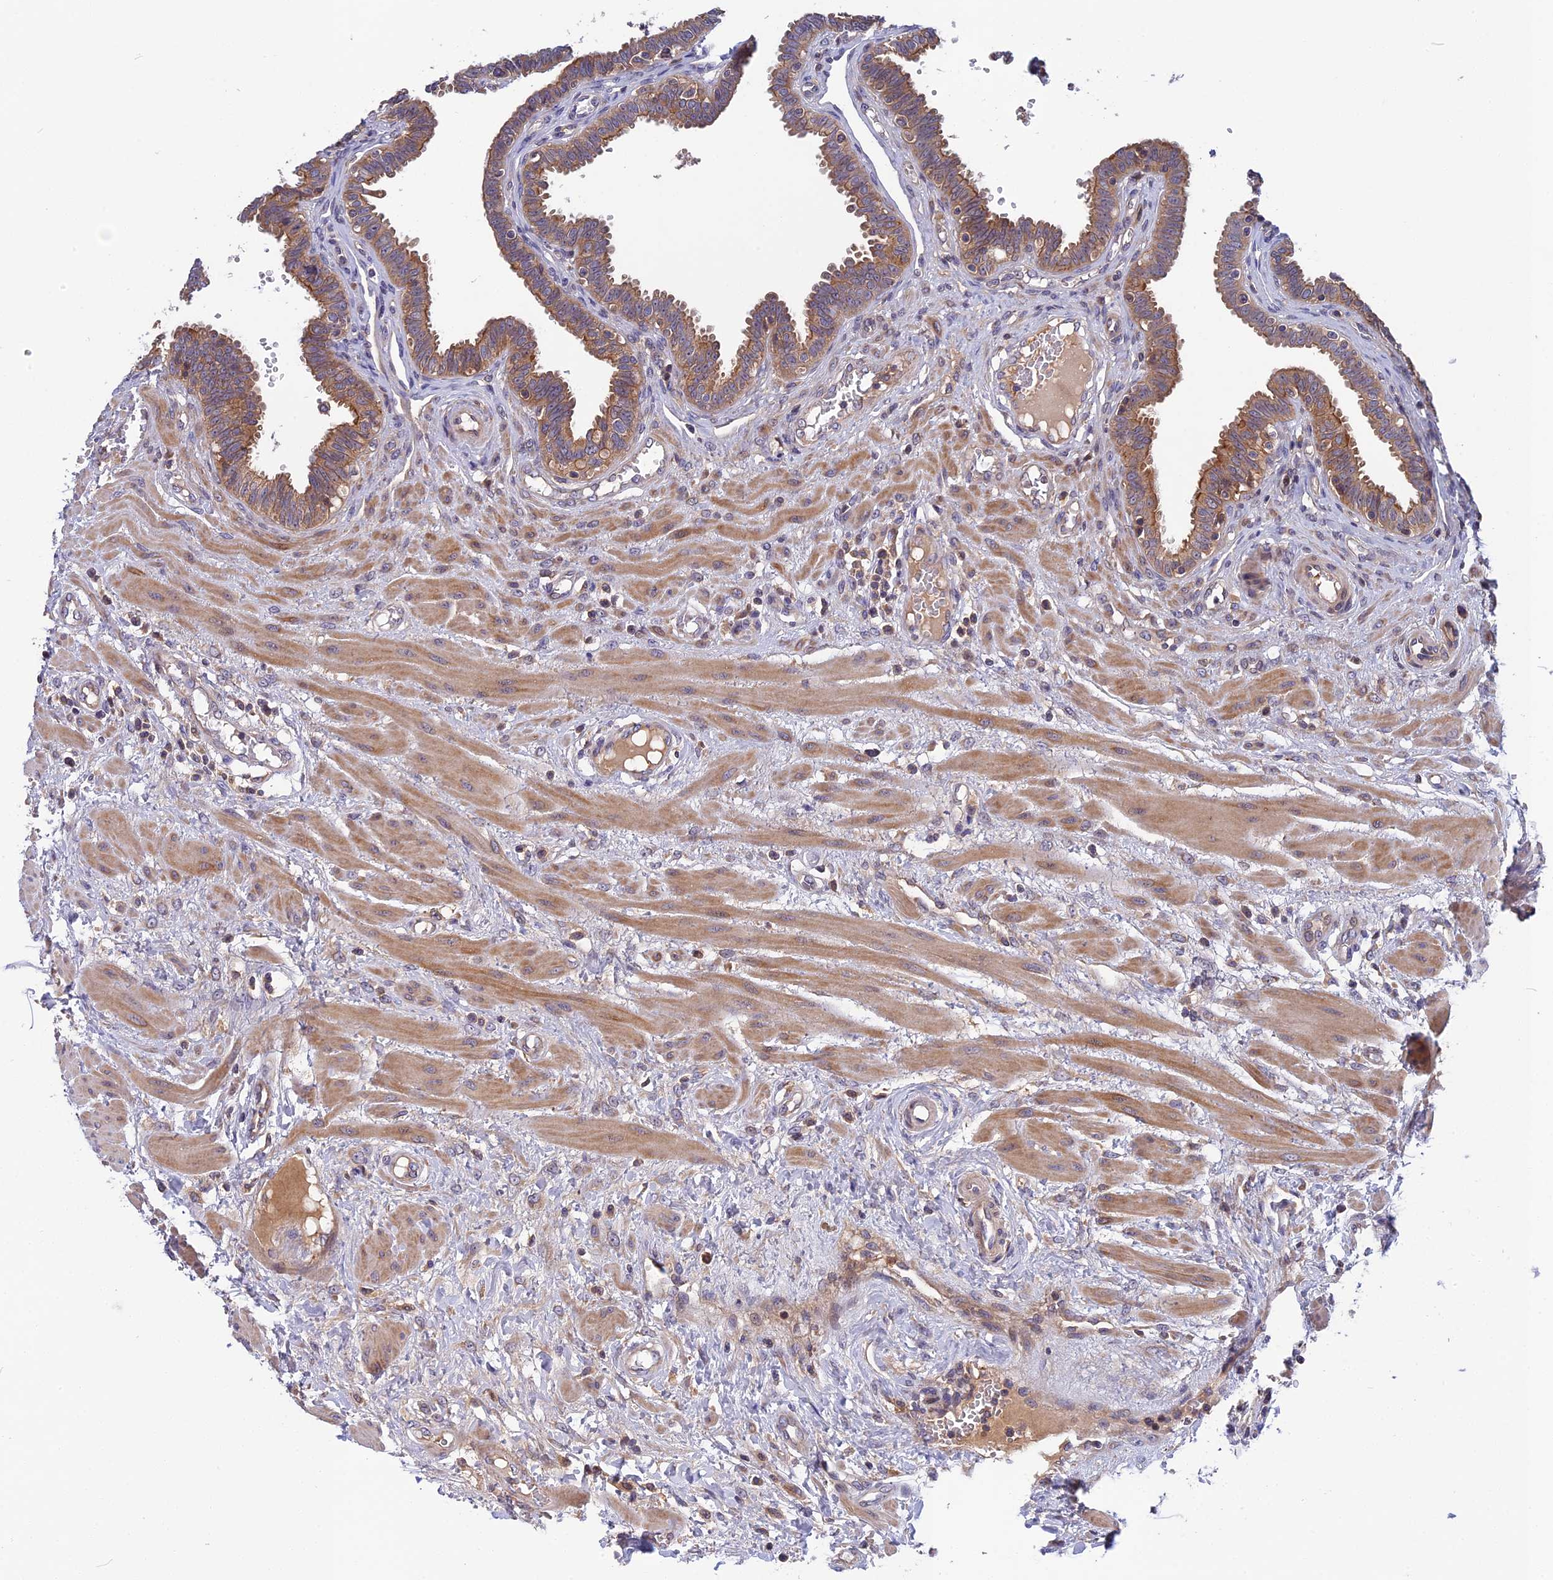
{"staining": {"intensity": "moderate", "quantity": ">75%", "location": "cytoplasmic/membranous"}, "tissue": "fallopian tube", "cell_type": "Glandular cells", "image_type": "normal", "snomed": [{"axis": "morphology", "description": "Normal tissue, NOS"}, {"axis": "topography", "description": "Fallopian tube"}], "caption": "High-magnification brightfield microscopy of normal fallopian tube stained with DAB (3,3'-diaminobenzidine) (brown) and counterstained with hematoxylin (blue). glandular cells exhibit moderate cytoplasmic/membranous expression is present in approximately>75% of cells.", "gene": "CRACD", "patient": {"sex": "female", "age": 32}}